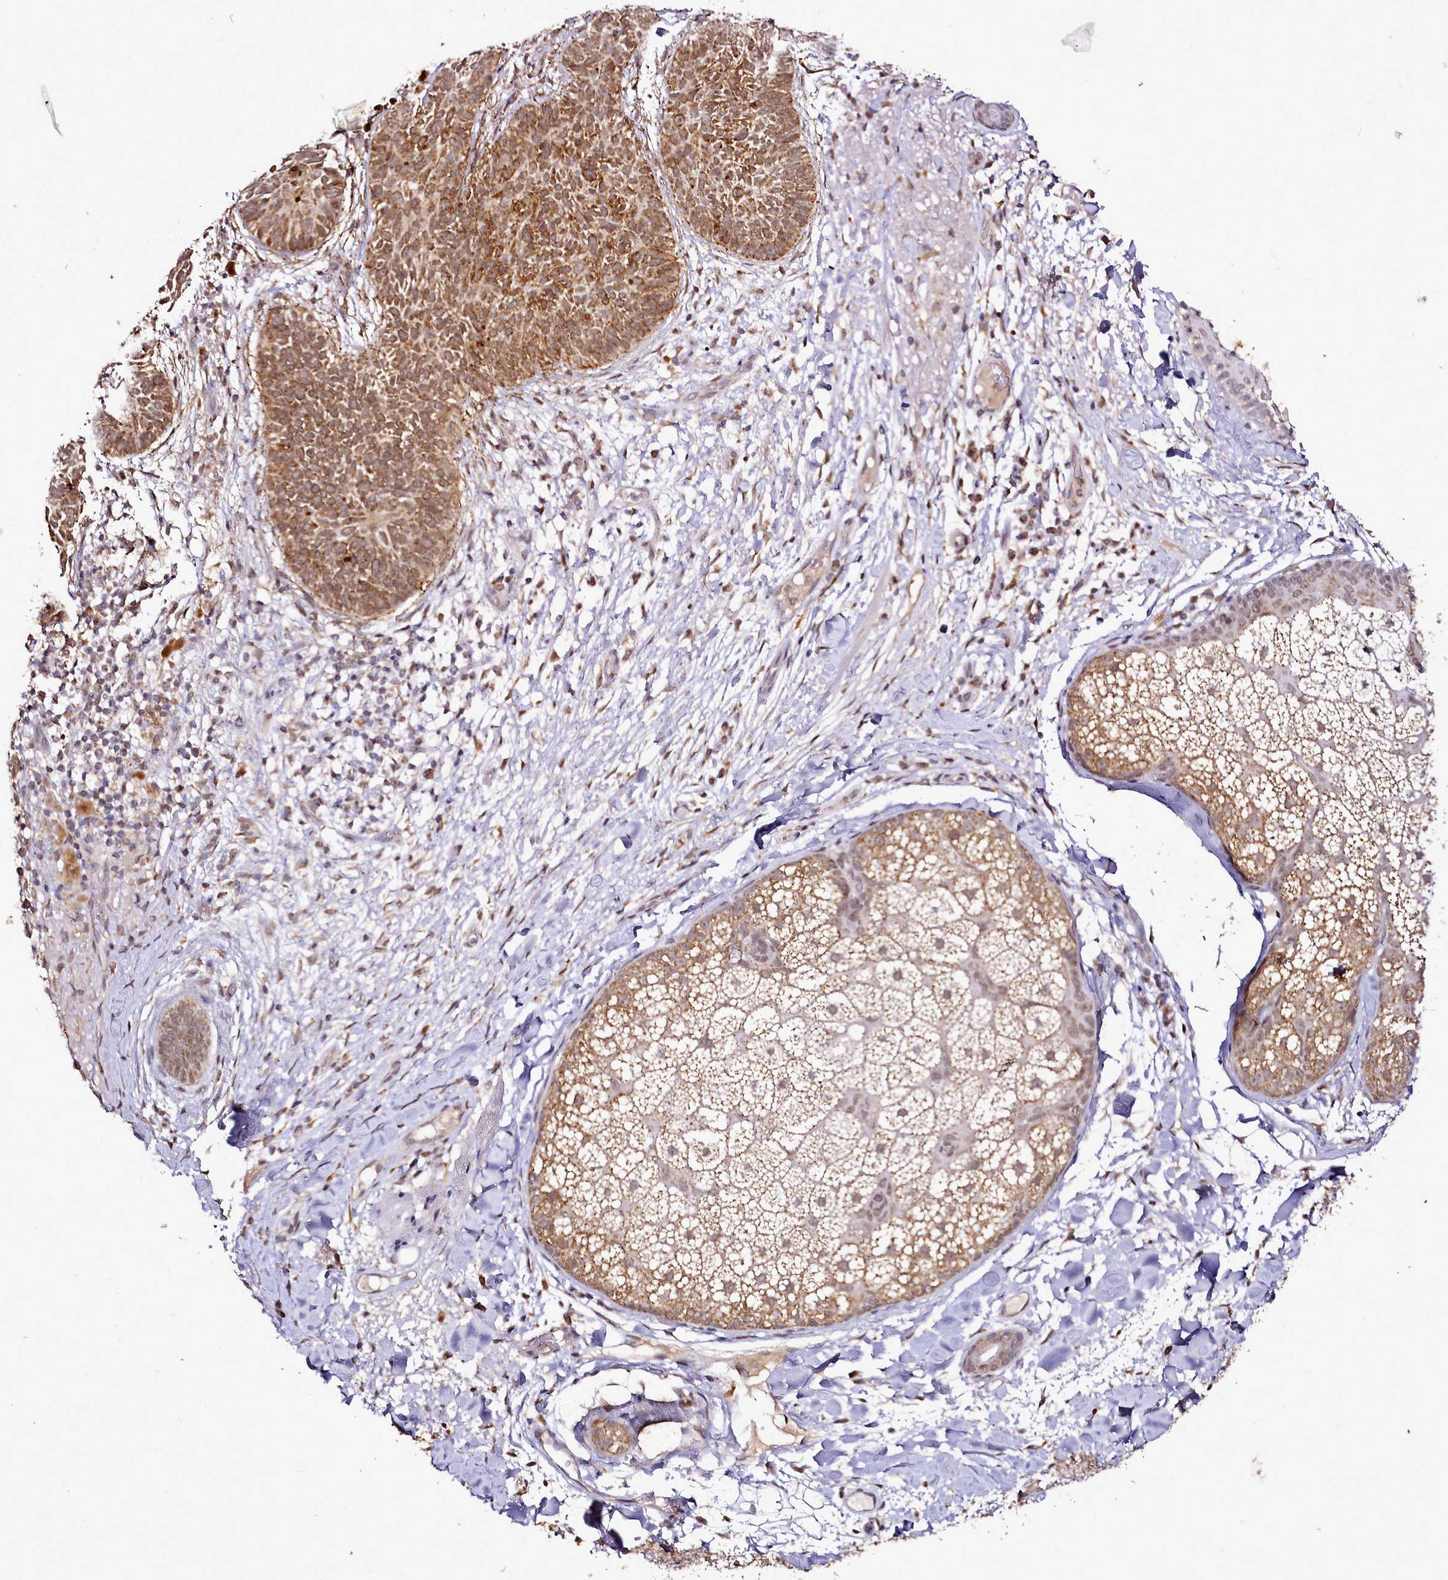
{"staining": {"intensity": "moderate", "quantity": ">75%", "location": "cytoplasmic/membranous"}, "tissue": "skin cancer", "cell_type": "Tumor cells", "image_type": "cancer", "snomed": [{"axis": "morphology", "description": "Basal cell carcinoma"}, {"axis": "topography", "description": "Skin"}], "caption": "Immunohistochemical staining of human skin cancer exhibits medium levels of moderate cytoplasmic/membranous staining in about >75% of tumor cells.", "gene": "EDIL3", "patient": {"sex": "male", "age": 85}}